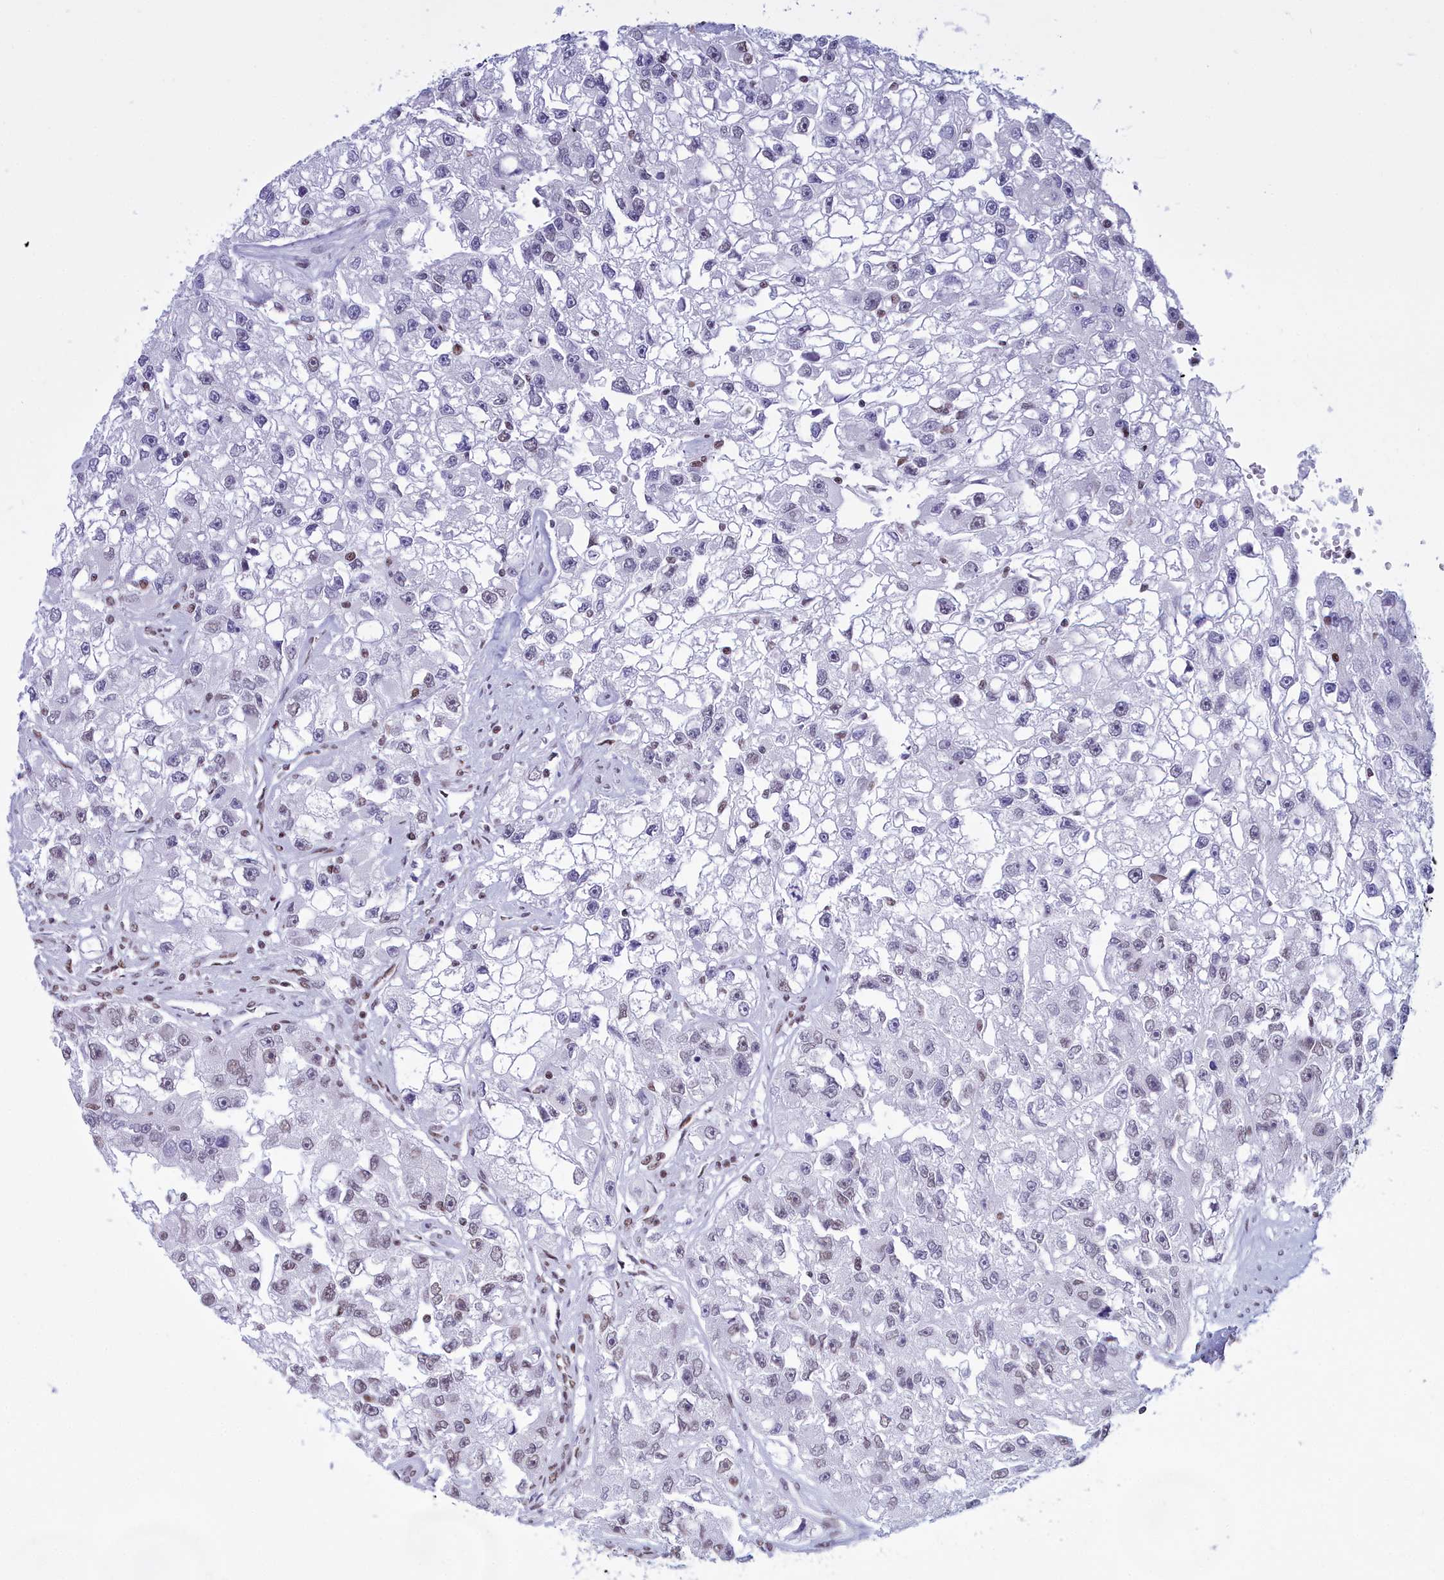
{"staining": {"intensity": "weak", "quantity": "25%-75%", "location": "nuclear"}, "tissue": "renal cancer", "cell_type": "Tumor cells", "image_type": "cancer", "snomed": [{"axis": "morphology", "description": "Adenocarcinoma, NOS"}, {"axis": "topography", "description": "Kidney"}], "caption": "This is an image of IHC staining of renal adenocarcinoma, which shows weak staining in the nuclear of tumor cells.", "gene": "CDC26", "patient": {"sex": "male", "age": 63}}